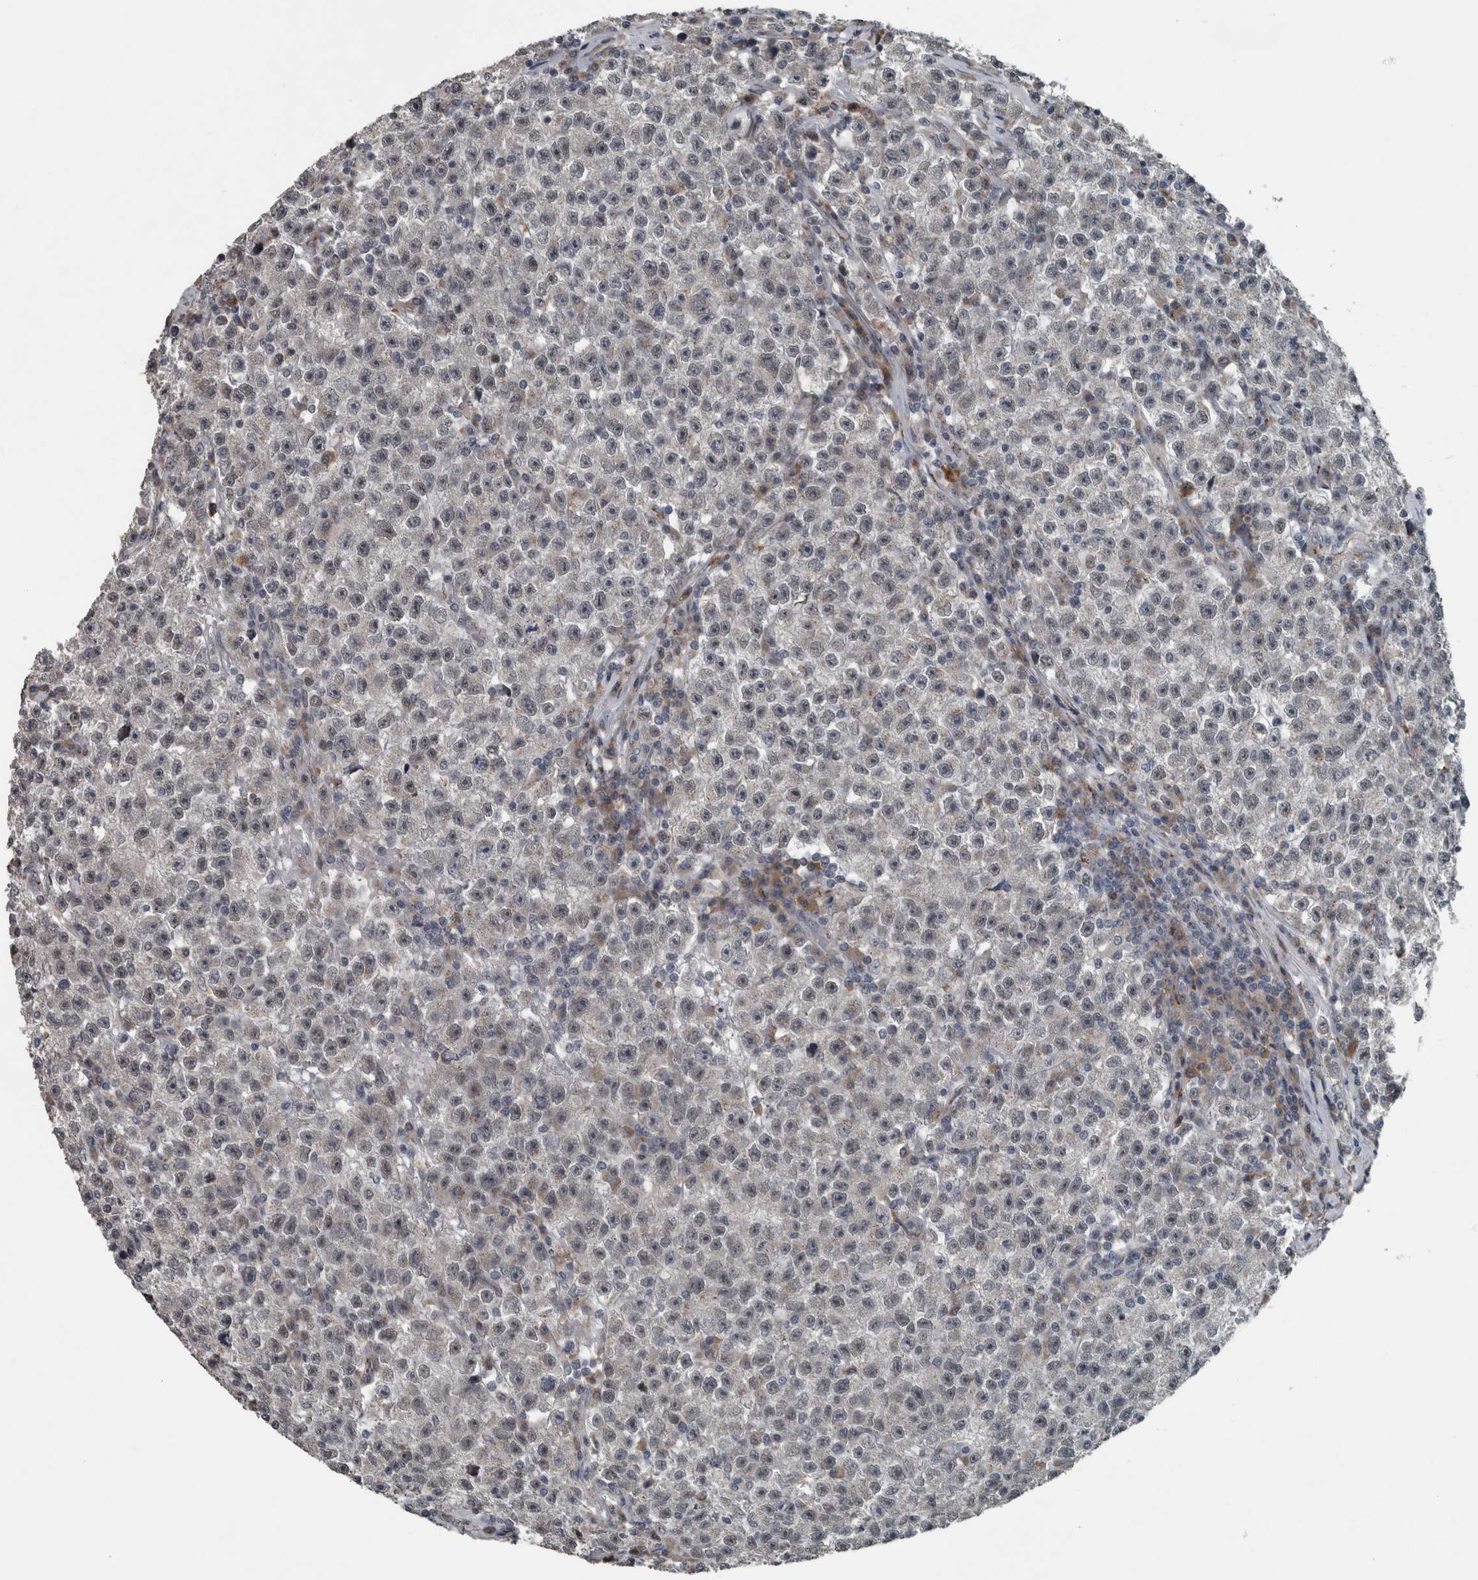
{"staining": {"intensity": "negative", "quantity": "none", "location": "none"}, "tissue": "testis cancer", "cell_type": "Tumor cells", "image_type": "cancer", "snomed": [{"axis": "morphology", "description": "Seminoma, NOS"}, {"axis": "topography", "description": "Testis"}], "caption": "There is no significant positivity in tumor cells of testis cancer. Brightfield microscopy of immunohistochemistry (IHC) stained with DAB (brown) and hematoxylin (blue), captured at high magnification.", "gene": "ZNF345", "patient": {"sex": "male", "age": 22}}